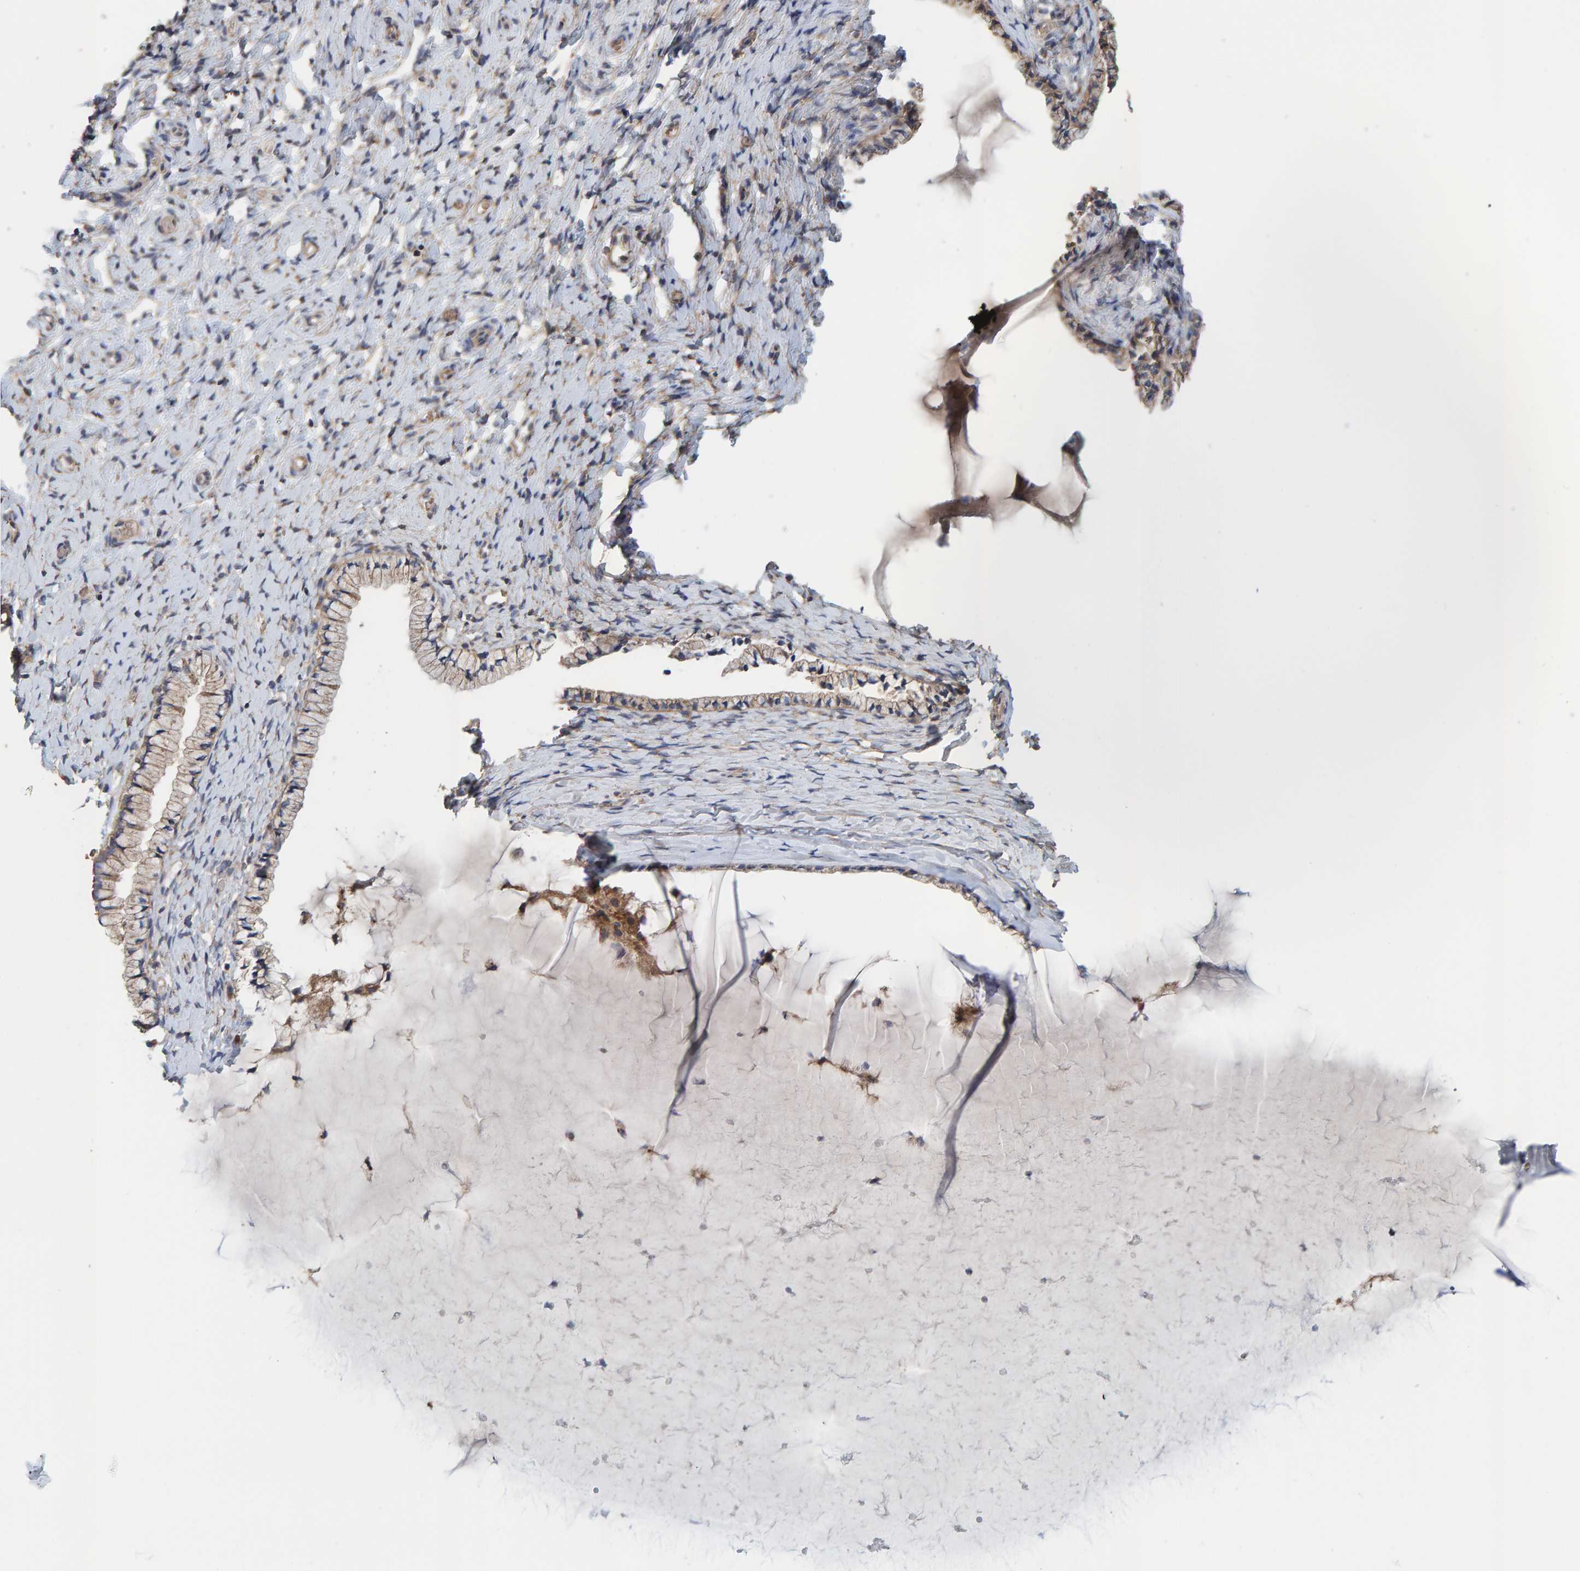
{"staining": {"intensity": "weak", "quantity": ">75%", "location": "cytoplasmic/membranous"}, "tissue": "cervix", "cell_type": "Glandular cells", "image_type": "normal", "snomed": [{"axis": "morphology", "description": "Normal tissue, NOS"}, {"axis": "topography", "description": "Cervix"}], "caption": "IHC of normal cervix reveals low levels of weak cytoplasmic/membranous staining in about >75% of glandular cells.", "gene": "UBAP1", "patient": {"sex": "female", "age": 72}}